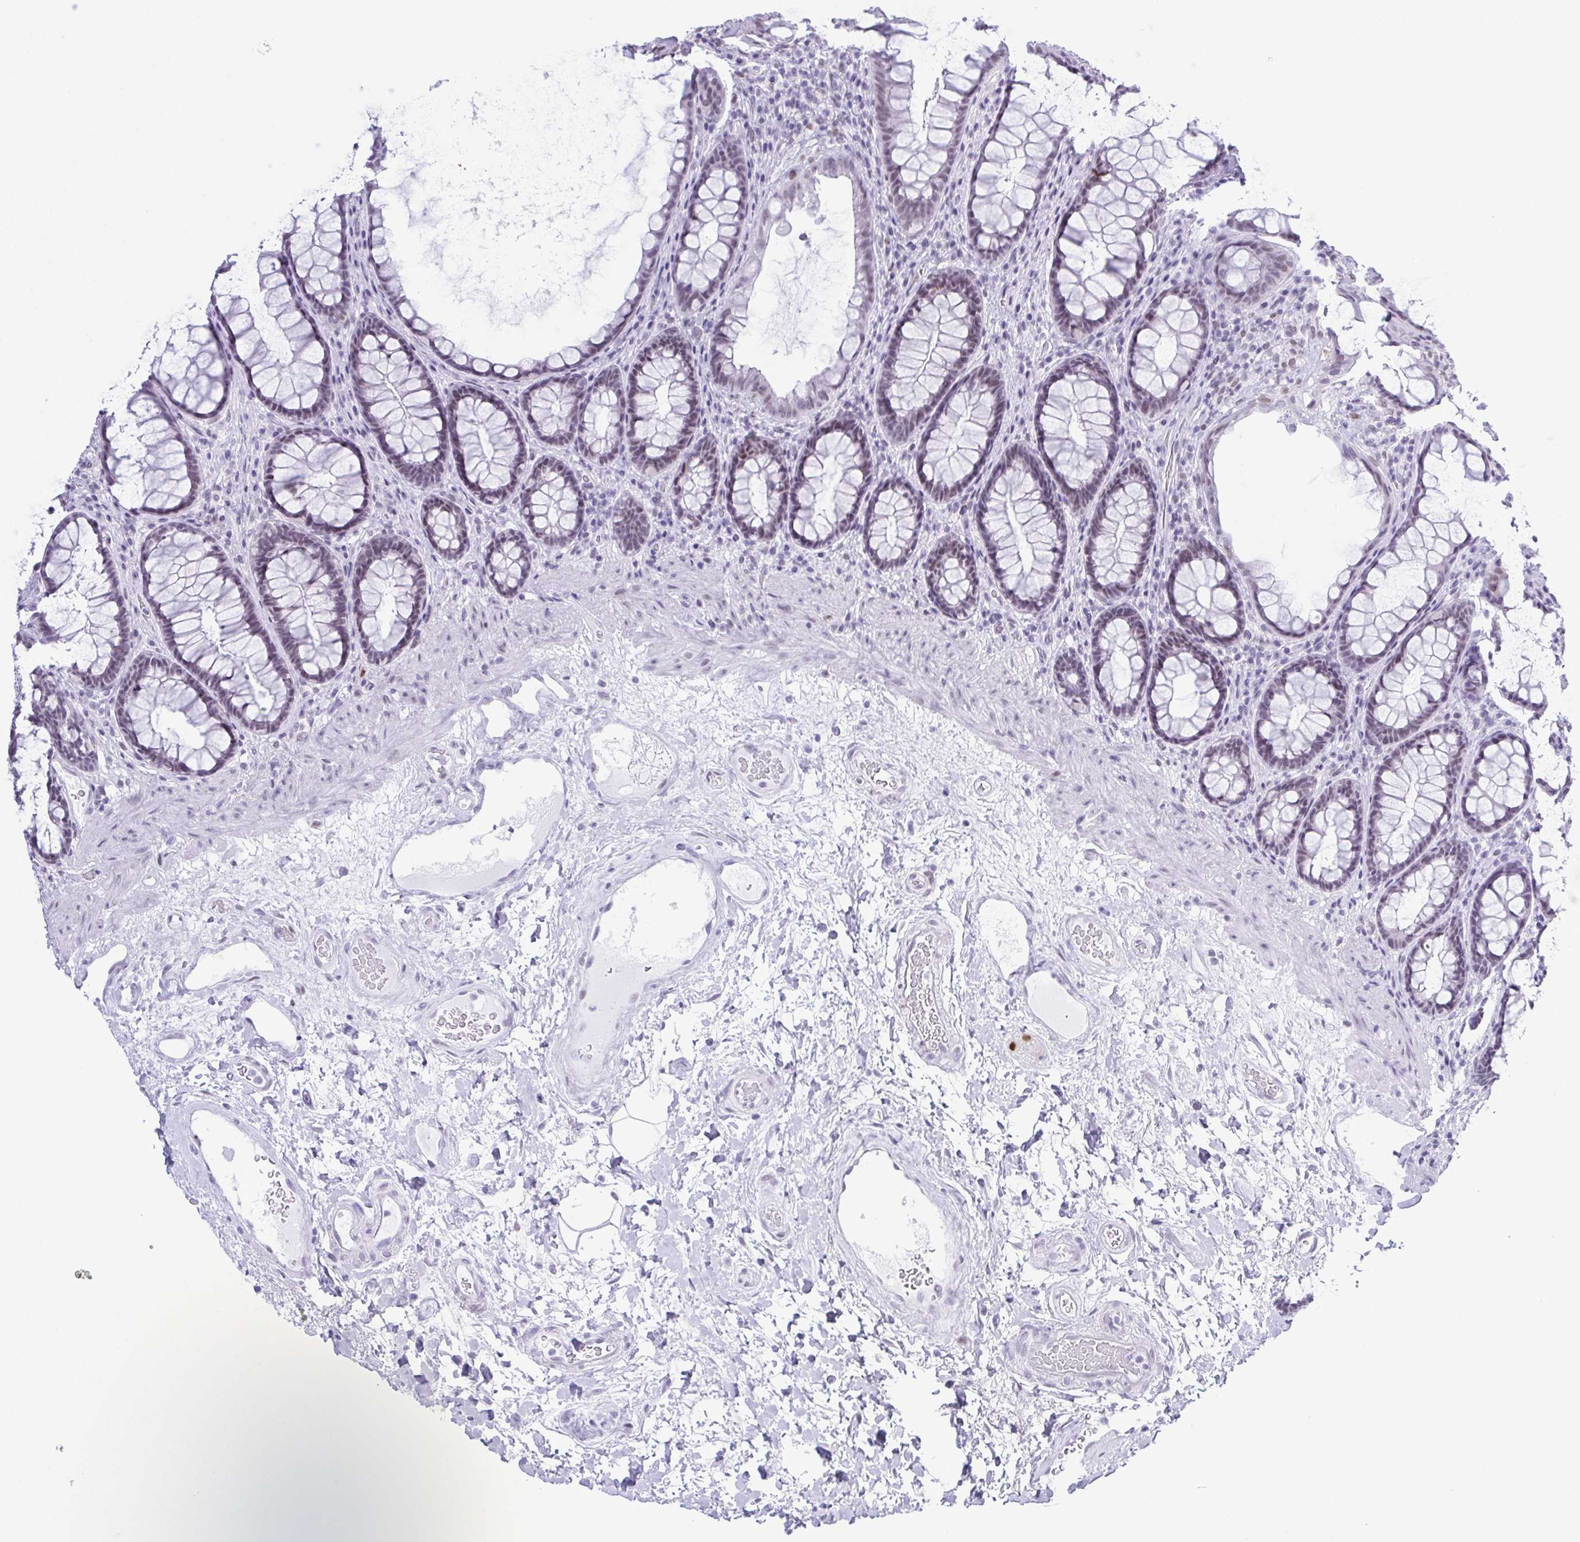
{"staining": {"intensity": "weak", "quantity": "<25%", "location": "nuclear"}, "tissue": "rectum", "cell_type": "Glandular cells", "image_type": "normal", "snomed": [{"axis": "morphology", "description": "Normal tissue, NOS"}, {"axis": "topography", "description": "Rectum"}], "caption": "This micrograph is of unremarkable rectum stained with immunohistochemistry (IHC) to label a protein in brown with the nuclei are counter-stained blue. There is no staining in glandular cells. (Stains: DAB (3,3'-diaminobenzidine) immunohistochemistry with hematoxylin counter stain, Microscopy: brightfield microscopy at high magnification).", "gene": "SUGP2", "patient": {"sex": "male", "age": 72}}